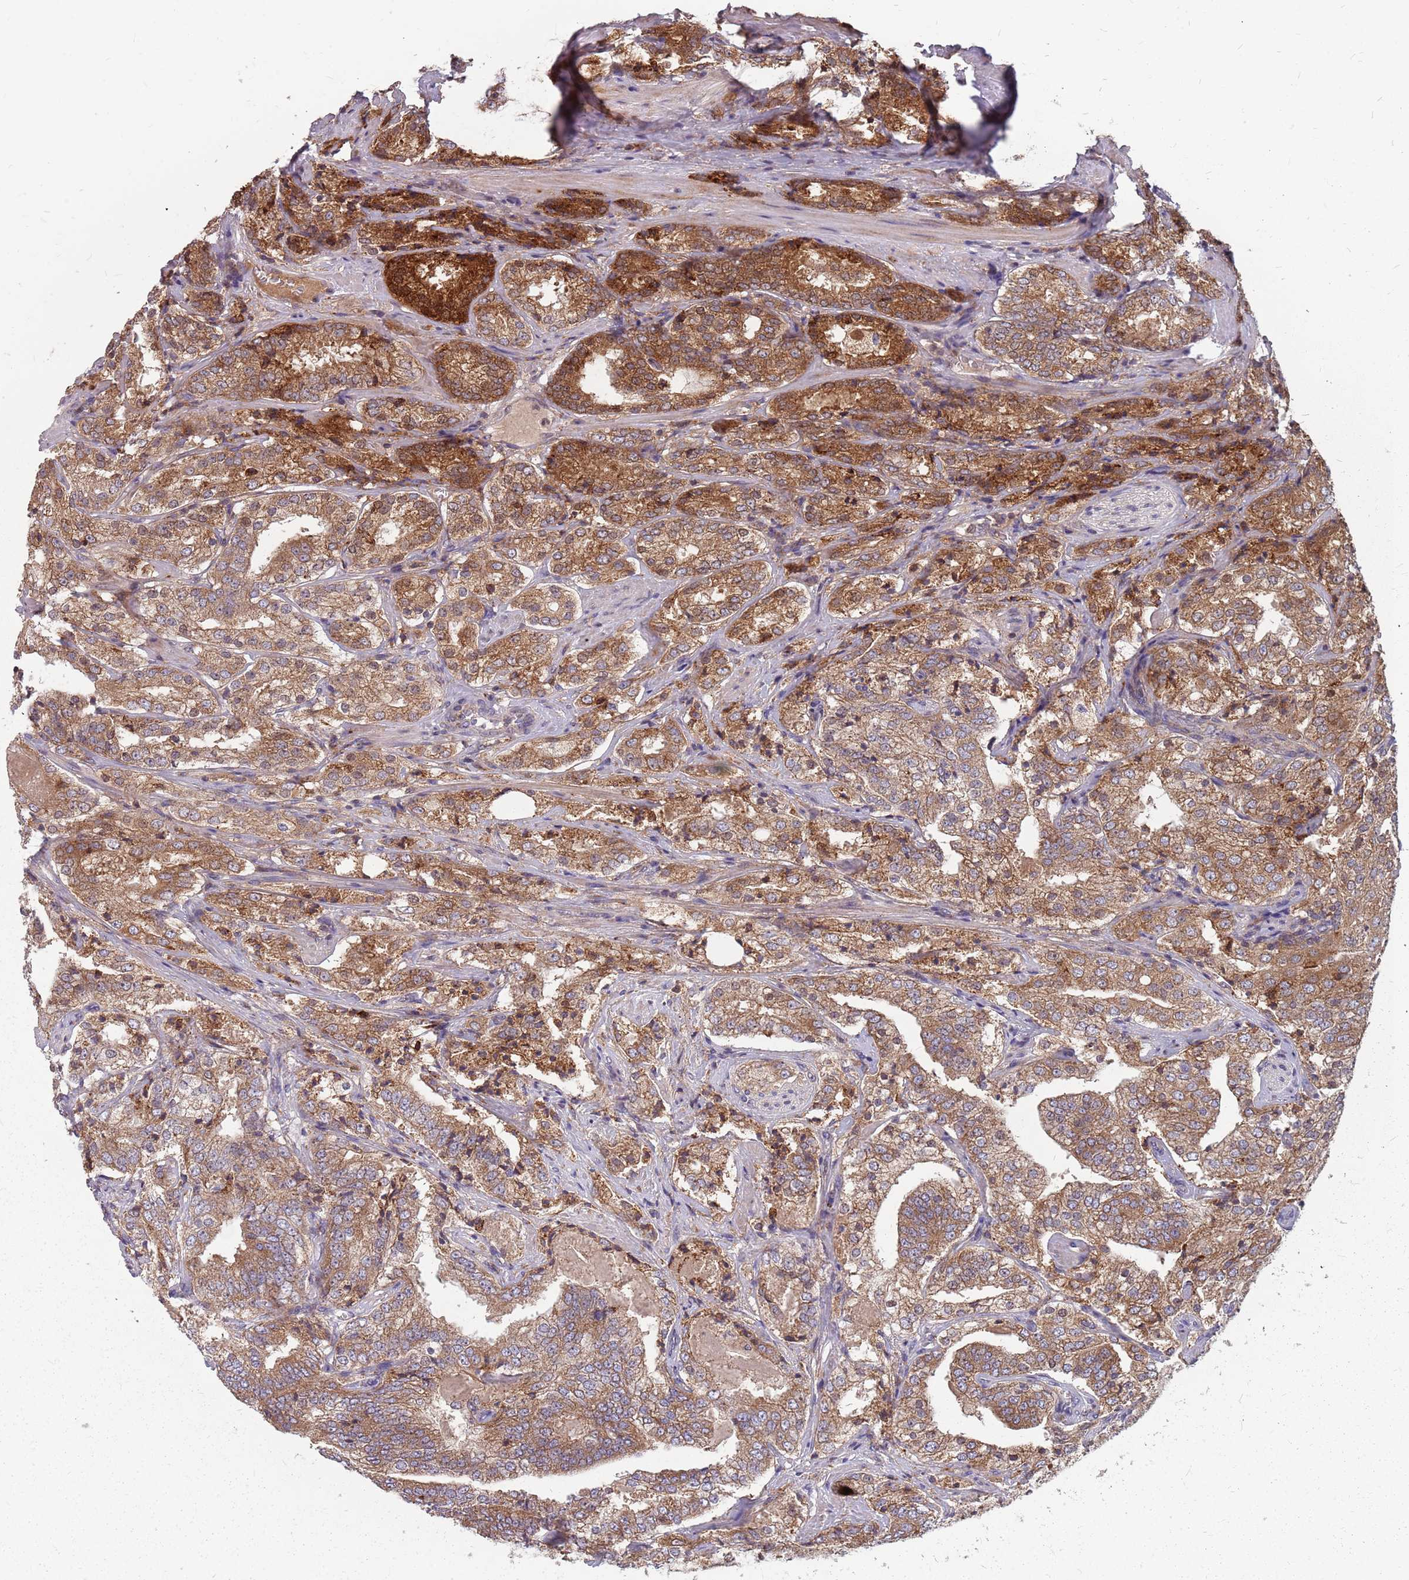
{"staining": {"intensity": "moderate", "quantity": ">75%", "location": "cytoplasmic/membranous"}, "tissue": "prostate cancer", "cell_type": "Tumor cells", "image_type": "cancer", "snomed": [{"axis": "morphology", "description": "Adenocarcinoma, High grade"}, {"axis": "topography", "description": "Prostate"}], "caption": "IHC (DAB (3,3'-diaminobenzidine)) staining of human prostate cancer (high-grade adenocarcinoma) displays moderate cytoplasmic/membranous protein expression in approximately >75% of tumor cells.", "gene": "NME4", "patient": {"sex": "male", "age": 63}}